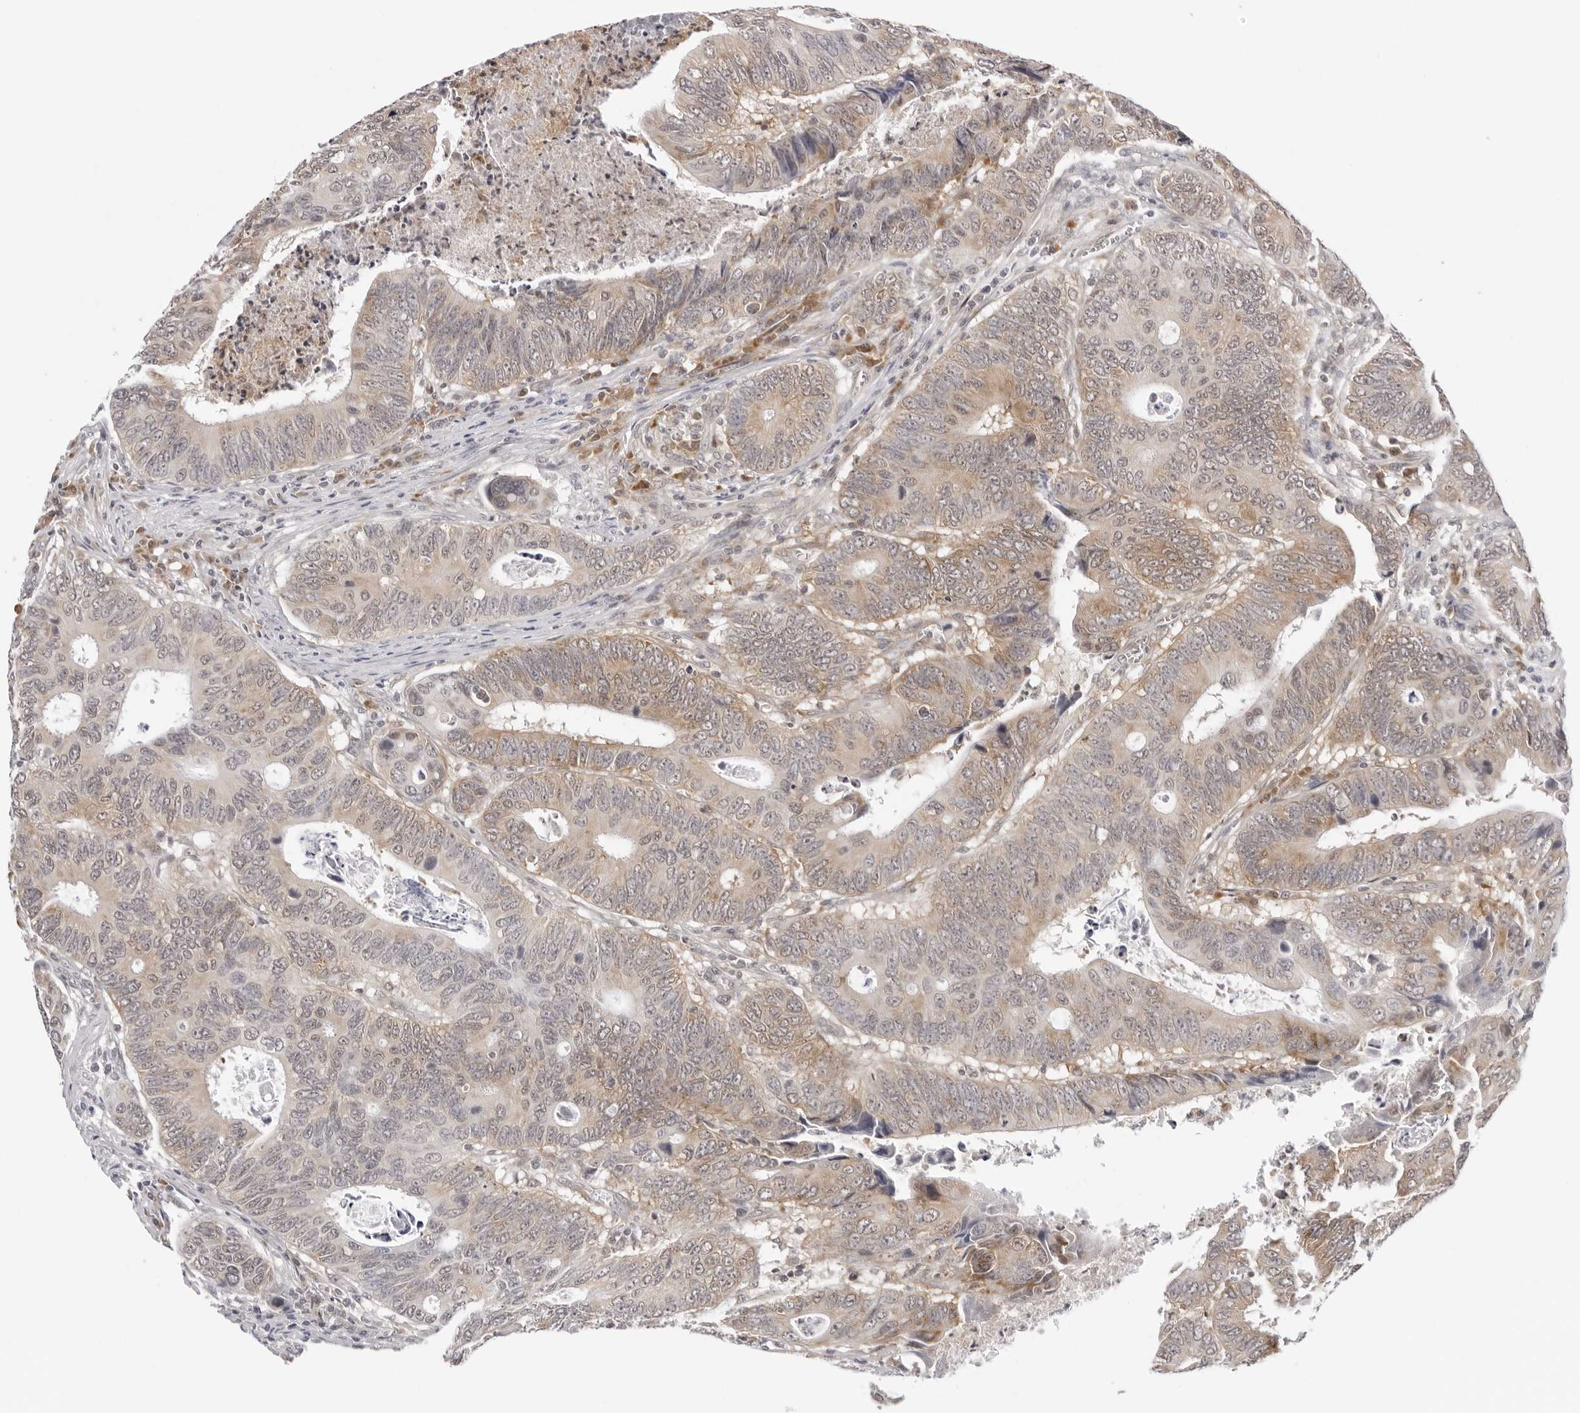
{"staining": {"intensity": "weak", "quantity": "25%-75%", "location": "cytoplasmic/membranous"}, "tissue": "colorectal cancer", "cell_type": "Tumor cells", "image_type": "cancer", "snomed": [{"axis": "morphology", "description": "Adenocarcinoma, NOS"}, {"axis": "topography", "description": "Colon"}], "caption": "The photomicrograph exhibits staining of colorectal cancer (adenocarcinoma), revealing weak cytoplasmic/membranous protein positivity (brown color) within tumor cells.", "gene": "PRUNE1", "patient": {"sex": "male", "age": 72}}